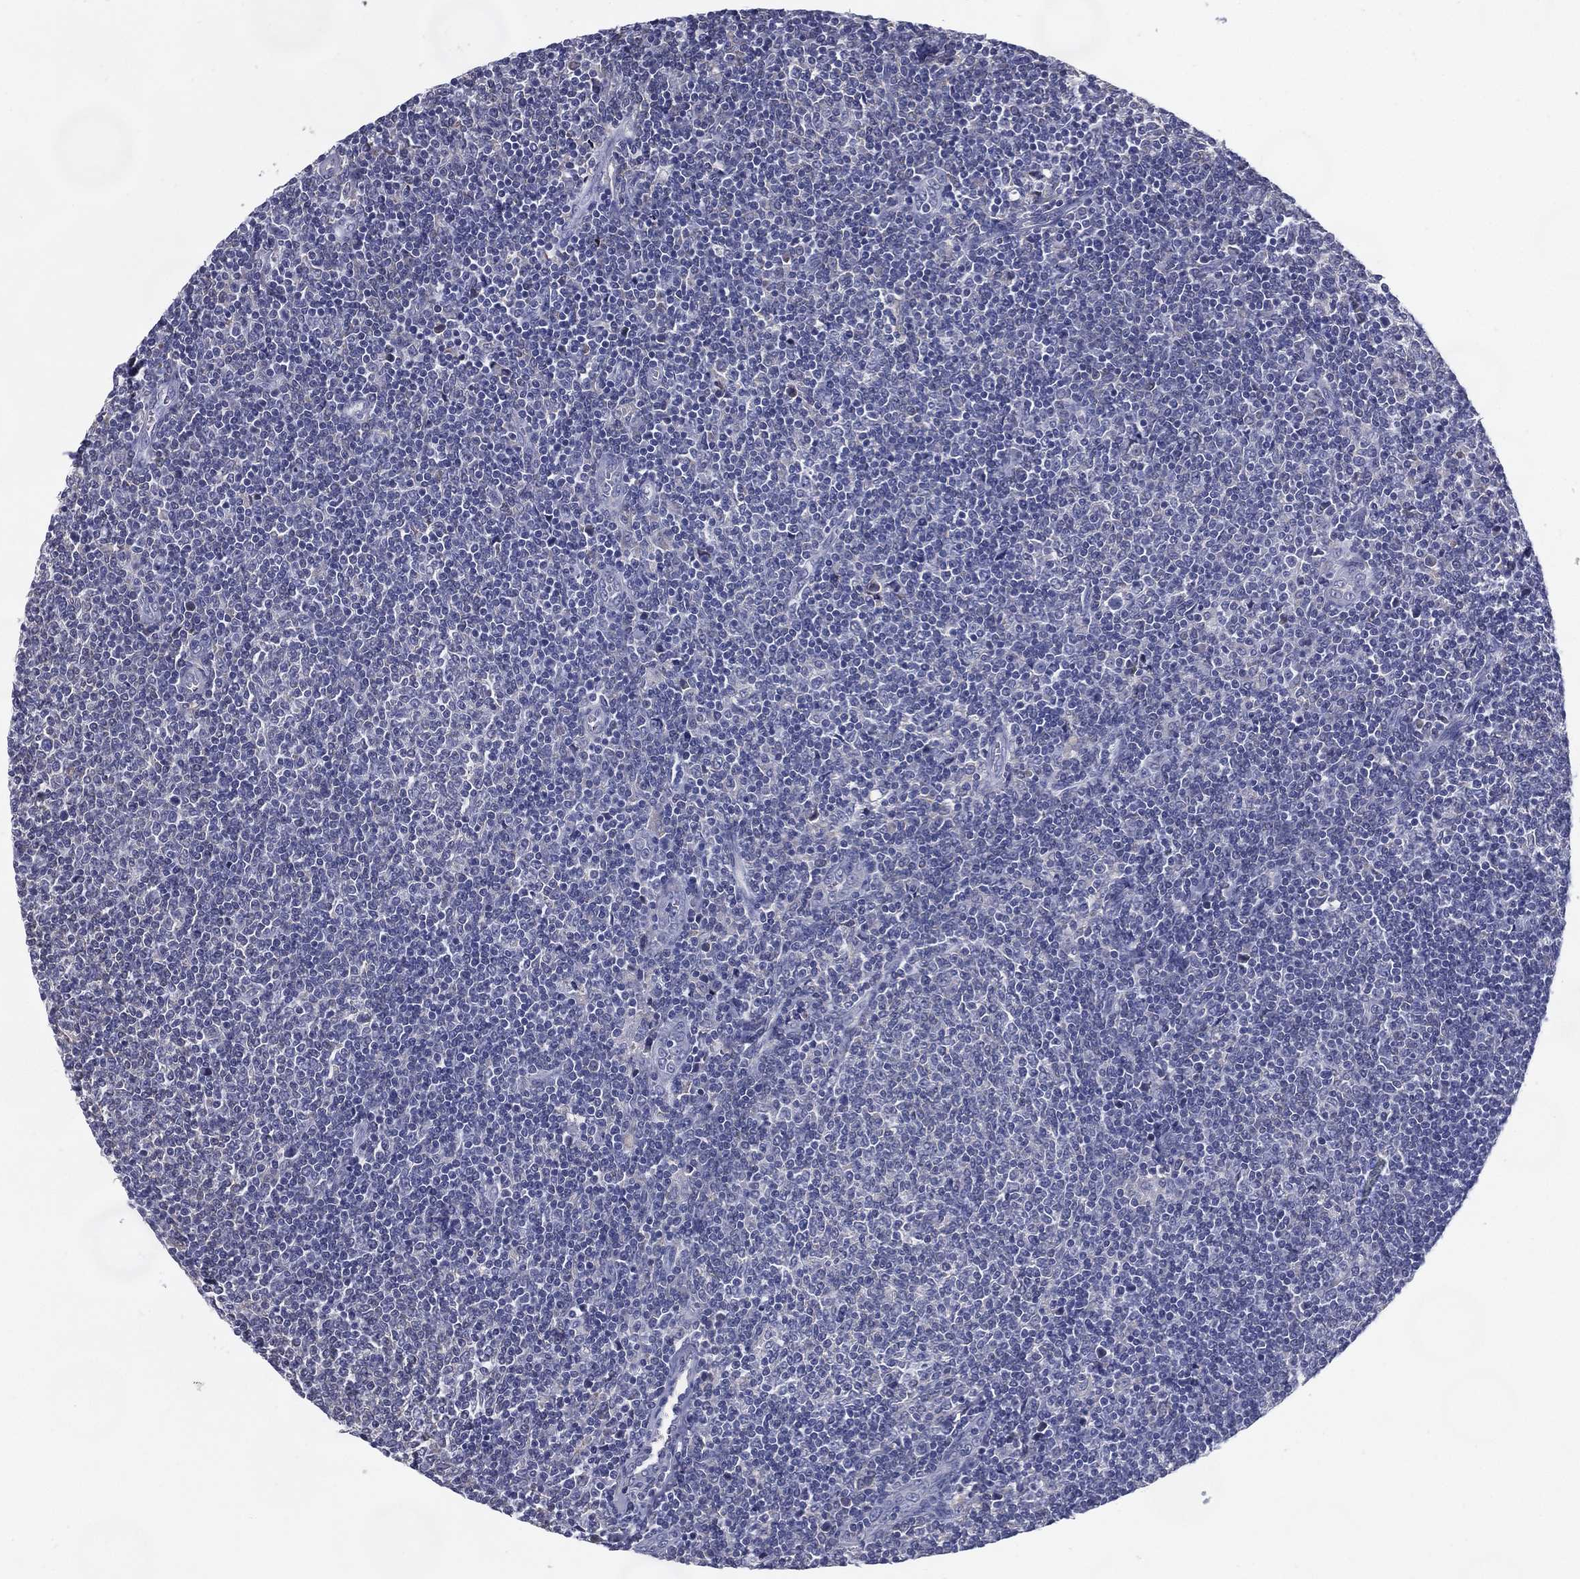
{"staining": {"intensity": "negative", "quantity": "none", "location": "none"}, "tissue": "lymphoma", "cell_type": "Tumor cells", "image_type": "cancer", "snomed": [{"axis": "morphology", "description": "Malignant lymphoma, non-Hodgkin's type, Low grade"}, {"axis": "topography", "description": "Lymph node"}], "caption": "IHC histopathology image of neoplastic tissue: human low-grade malignant lymphoma, non-Hodgkin's type stained with DAB shows no significant protein staining in tumor cells.", "gene": "C19orf18", "patient": {"sex": "male", "age": 52}}